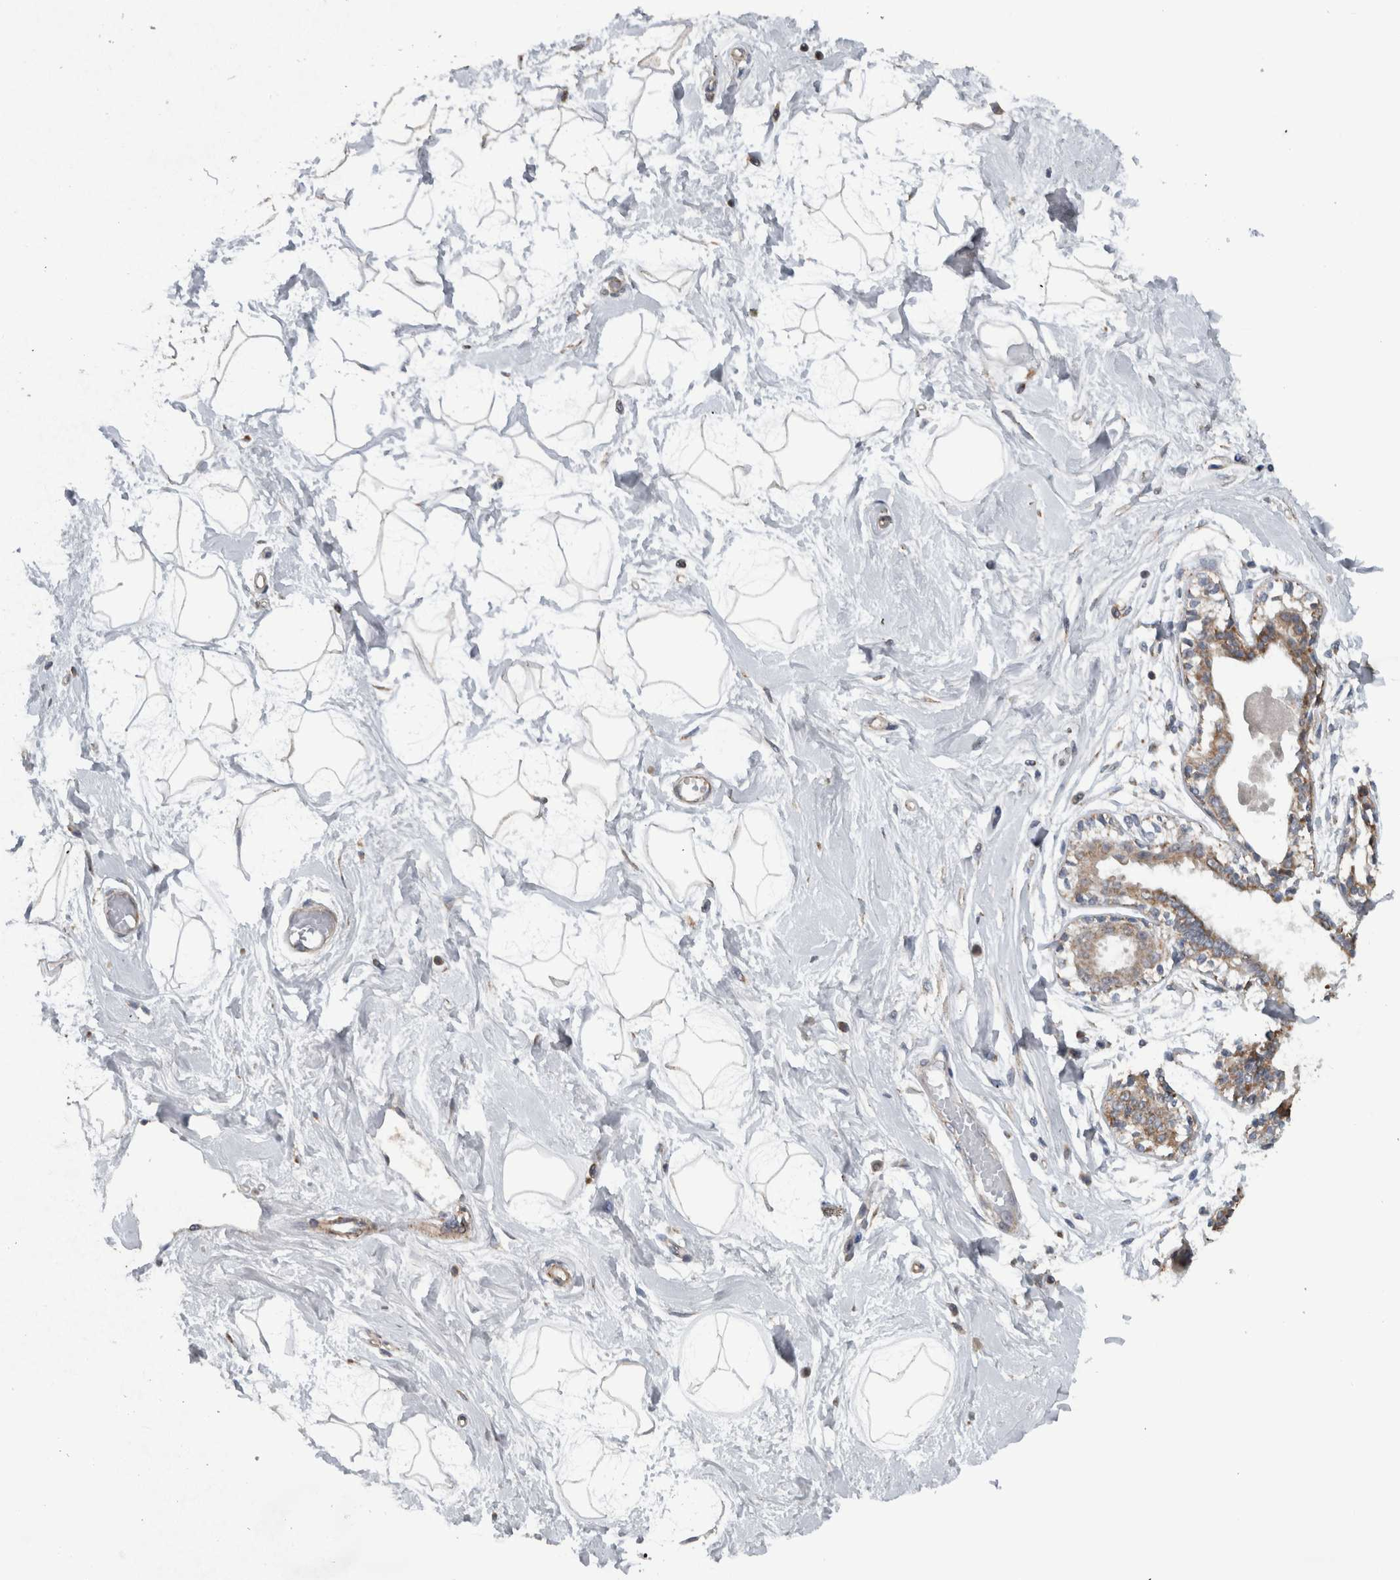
{"staining": {"intensity": "weak", "quantity": "<25%", "location": "cytoplasmic/membranous"}, "tissue": "breast", "cell_type": "Adipocytes", "image_type": "normal", "snomed": [{"axis": "morphology", "description": "Normal tissue, NOS"}, {"axis": "topography", "description": "Breast"}], "caption": "This image is of benign breast stained with IHC to label a protein in brown with the nuclei are counter-stained blue. There is no positivity in adipocytes.", "gene": "ARMC1", "patient": {"sex": "female", "age": 45}}